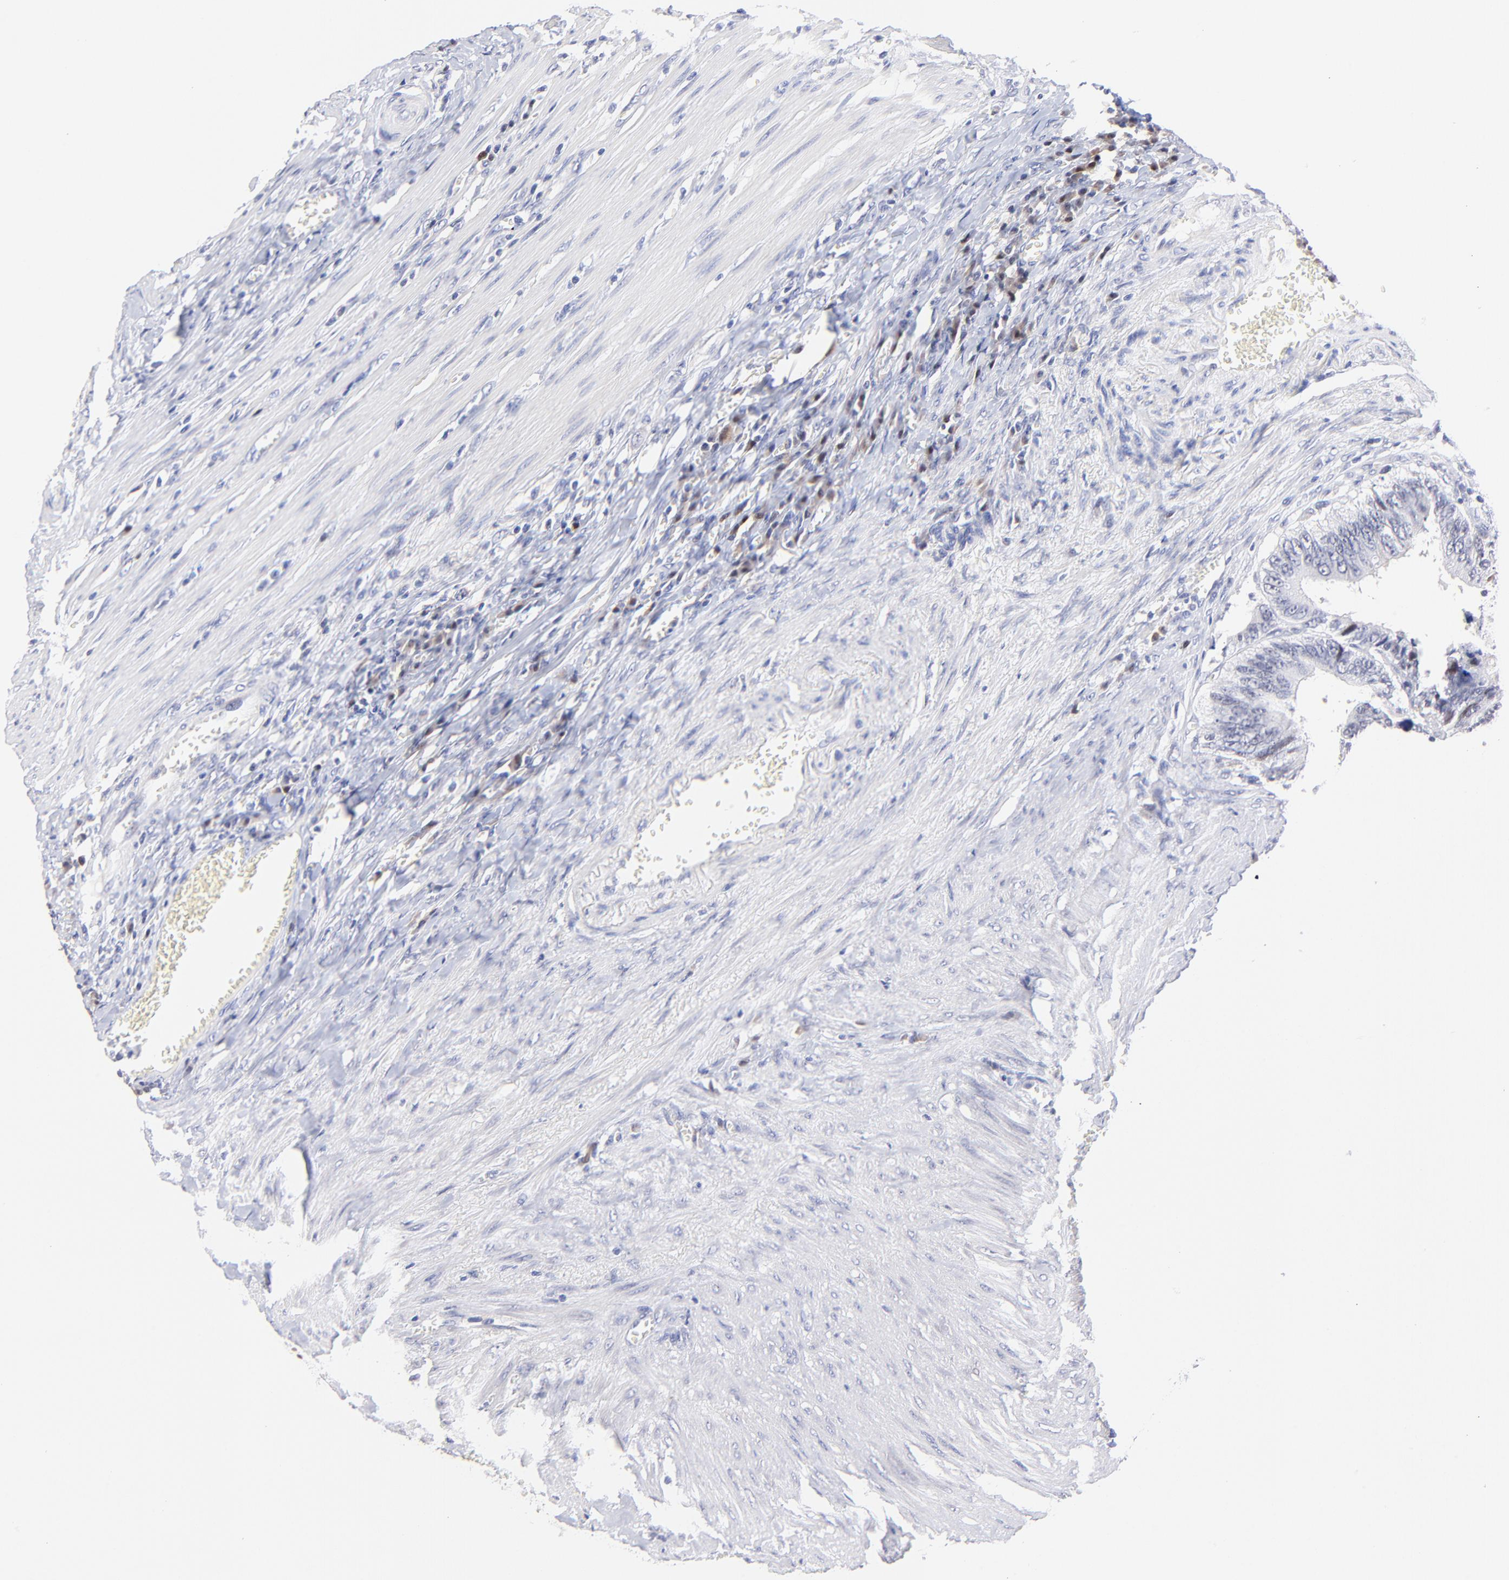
{"staining": {"intensity": "weak", "quantity": "<25%", "location": "nuclear"}, "tissue": "colorectal cancer", "cell_type": "Tumor cells", "image_type": "cancer", "snomed": [{"axis": "morphology", "description": "Adenocarcinoma, NOS"}, {"axis": "topography", "description": "Colon"}], "caption": "Immunohistochemical staining of human colorectal cancer reveals no significant staining in tumor cells.", "gene": "ZNF155", "patient": {"sex": "male", "age": 72}}